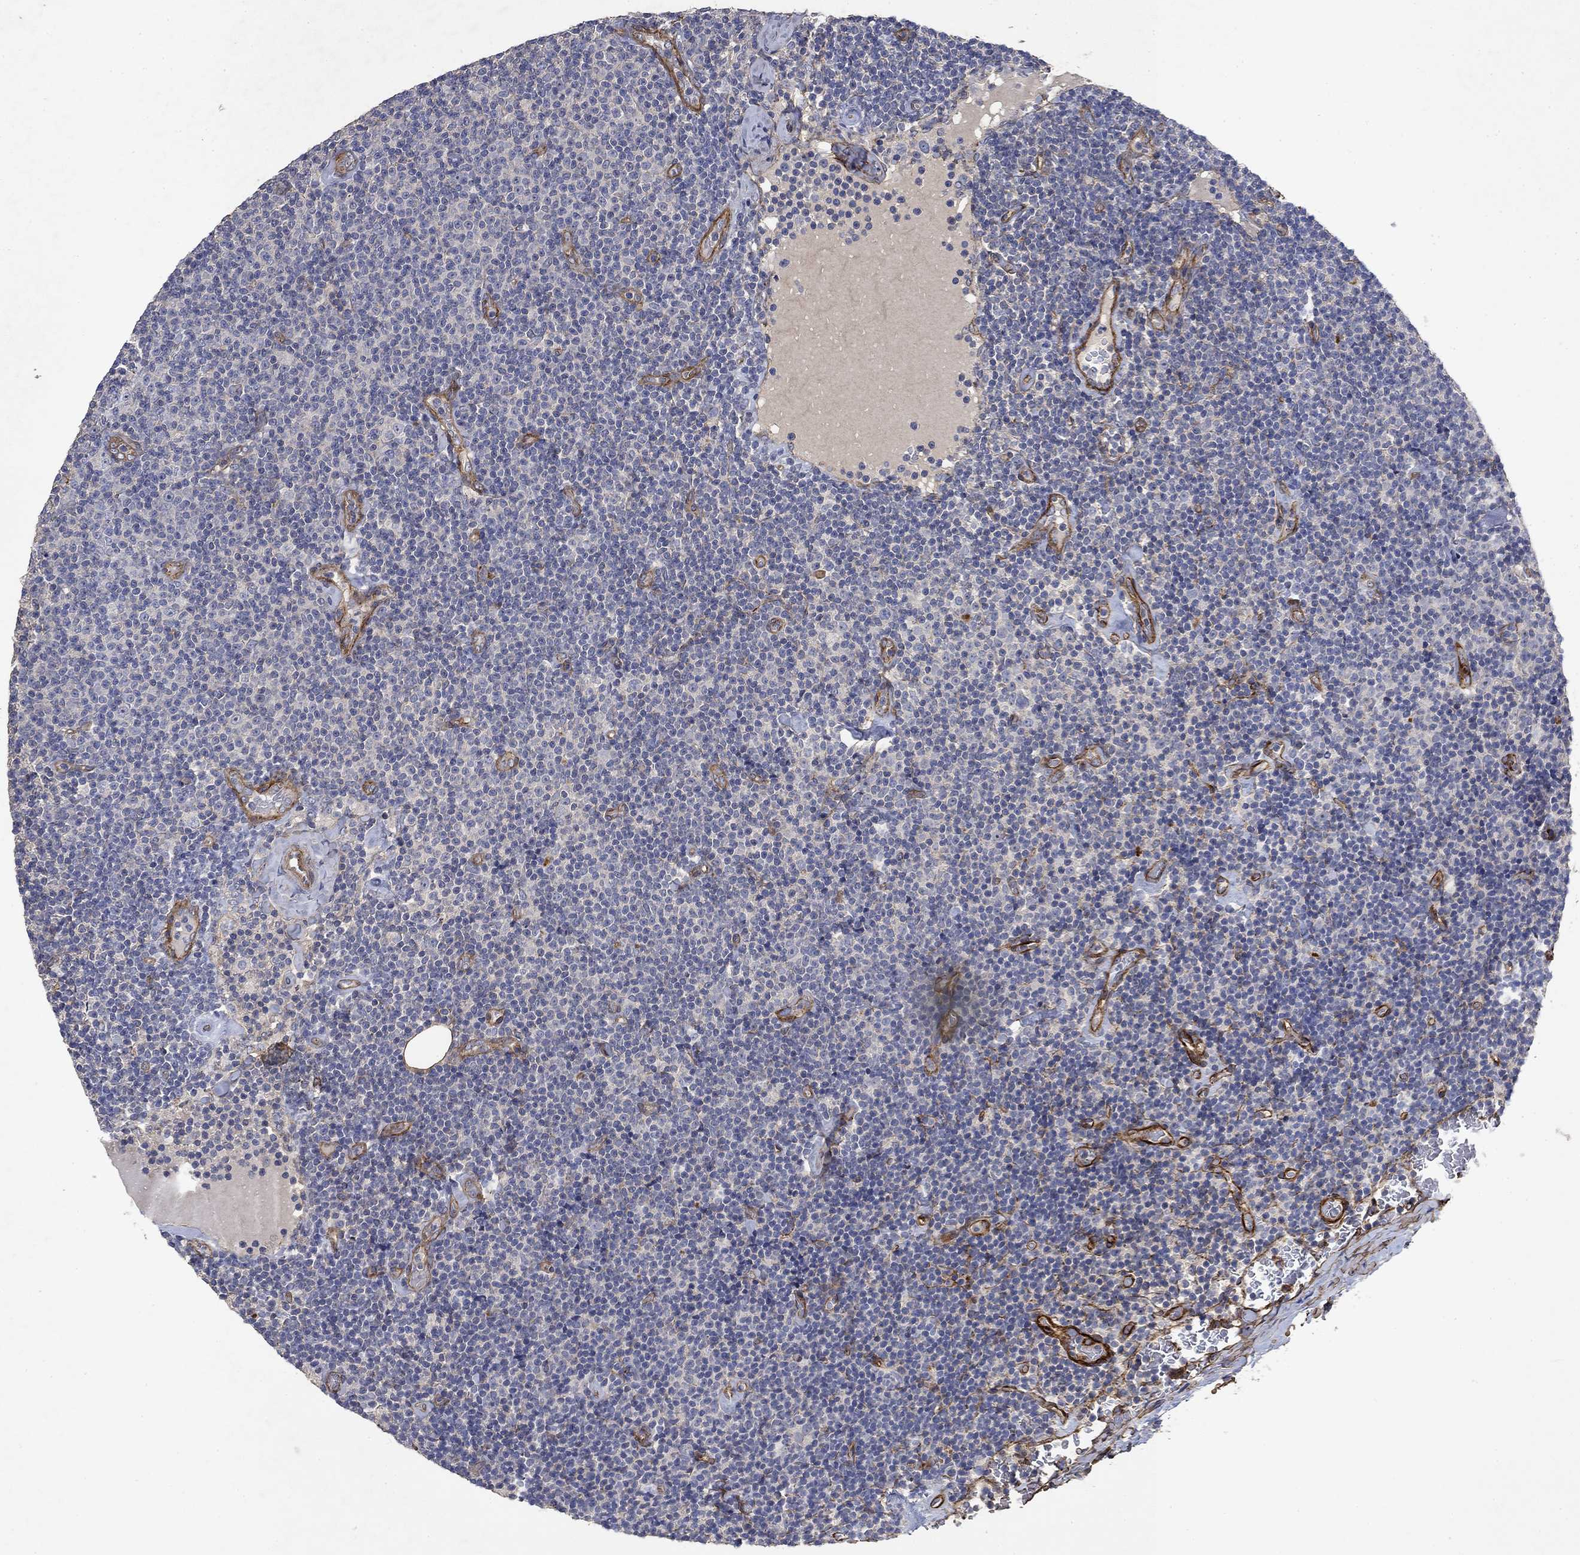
{"staining": {"intensity": "negative", "quantity": "none", "location": "none"}, "tissue": "lymphoma", "cell_type": "Tumor cells", "image_type": "cancer", "snomed": [{"axis": "morphology", "description": "Malignant lymphoma, non-Hodgkin's type, Low grade"}, {"axis": "topography", "description": "Lymph node"}], "caption": "Immunohistochemical staining of lymphoma shows no significant staining in tumor cells.", "gene": "COL4A2", "patient": {"sex": "male", "age": 81}}